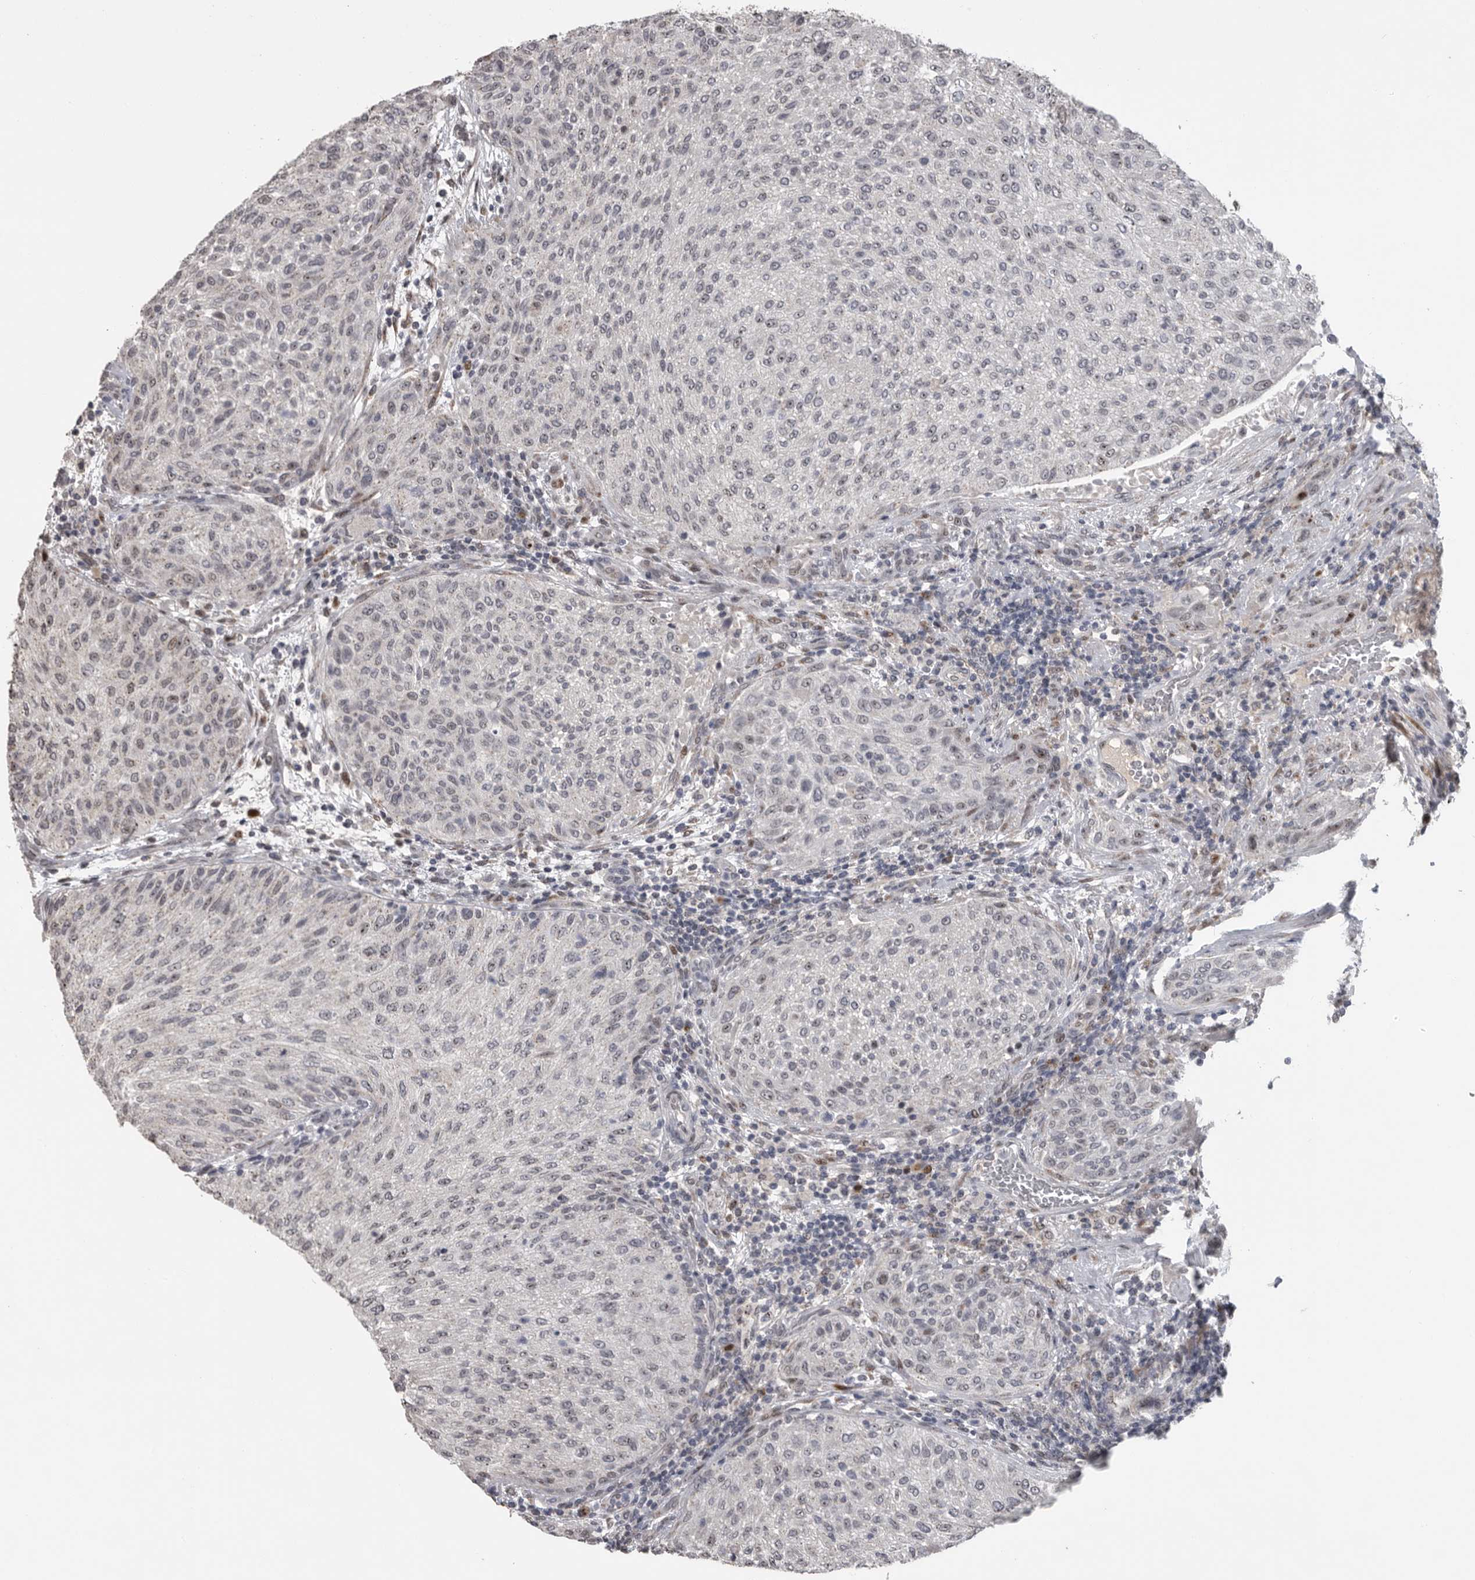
{"staining": {"intensity": "negative", "quantity": "none", "location": "none"}, "tissue": "urothelial cancer", "cell_type": "Tumor cells", "image_type": "cancer", "snomed": [{"axis": "morphology", "description": "Urothelial carcinoma, Low grade"}, {"axis": "morphology", "description": "Urothelial carcinoma, High grade"}, {"axis": "topography", "description": "Urinary bladder"}], "caption": "The histopathology image exhibits no staining of tumor cells in urothelial carcinoma (low-grade).", "gene": "PCMTD1", "patient": {"sex": "male", "age": 35}}